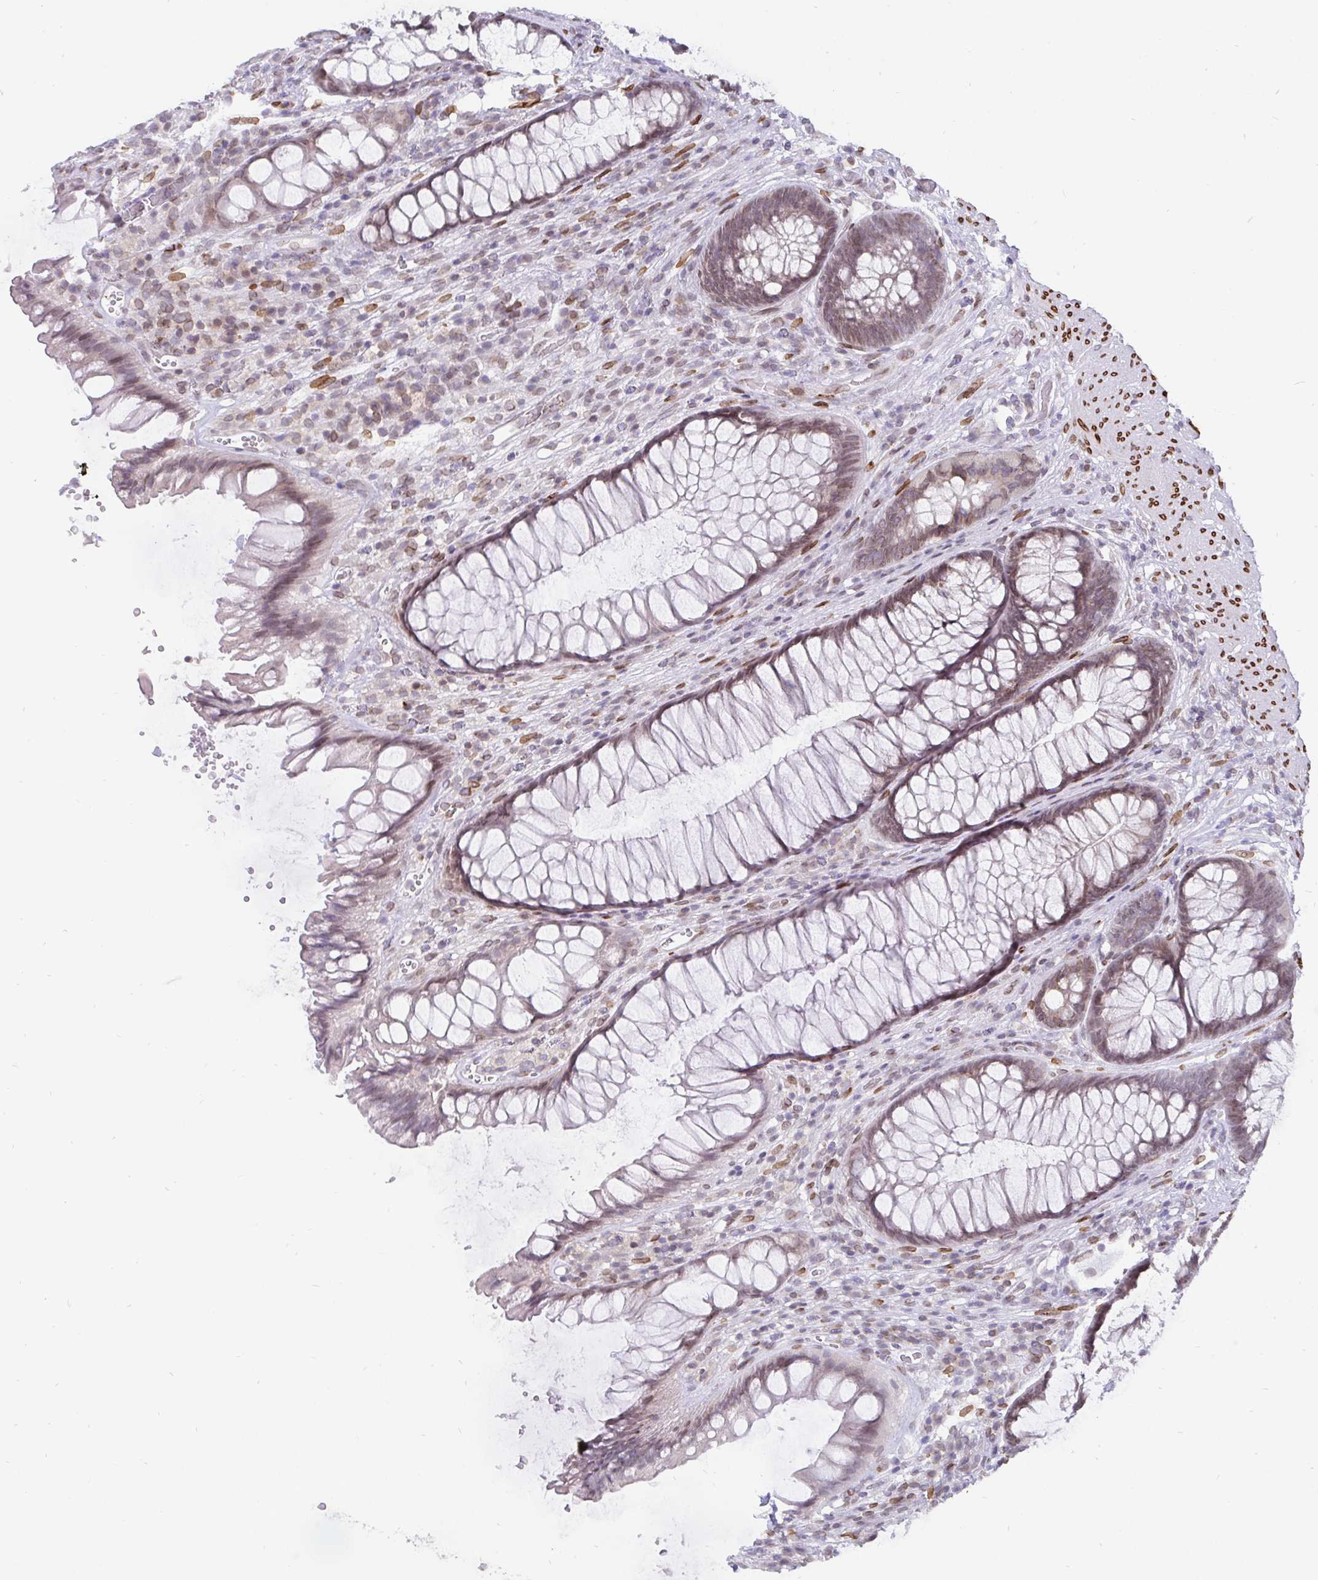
{"staining": {"intensity": "weak", "quantity": ">75%", "location": "nuclear"}, "tissue": "rectum", "cell_type": "Glandular cells", "image_type": "normal", "snomed": [{"axis": "morphology", "description": "Normal tissue, NOS"}, {"axis": "topography", "description": "Rectum"}], "caption": "An immunohistochemistry histopathology image of benign tissue is shown. Protein staining in brown highlights weak nuclear positivity in rectum within glandular cells.", "gene": "EMD", "patient": {"sex": "male", "age": 53}}